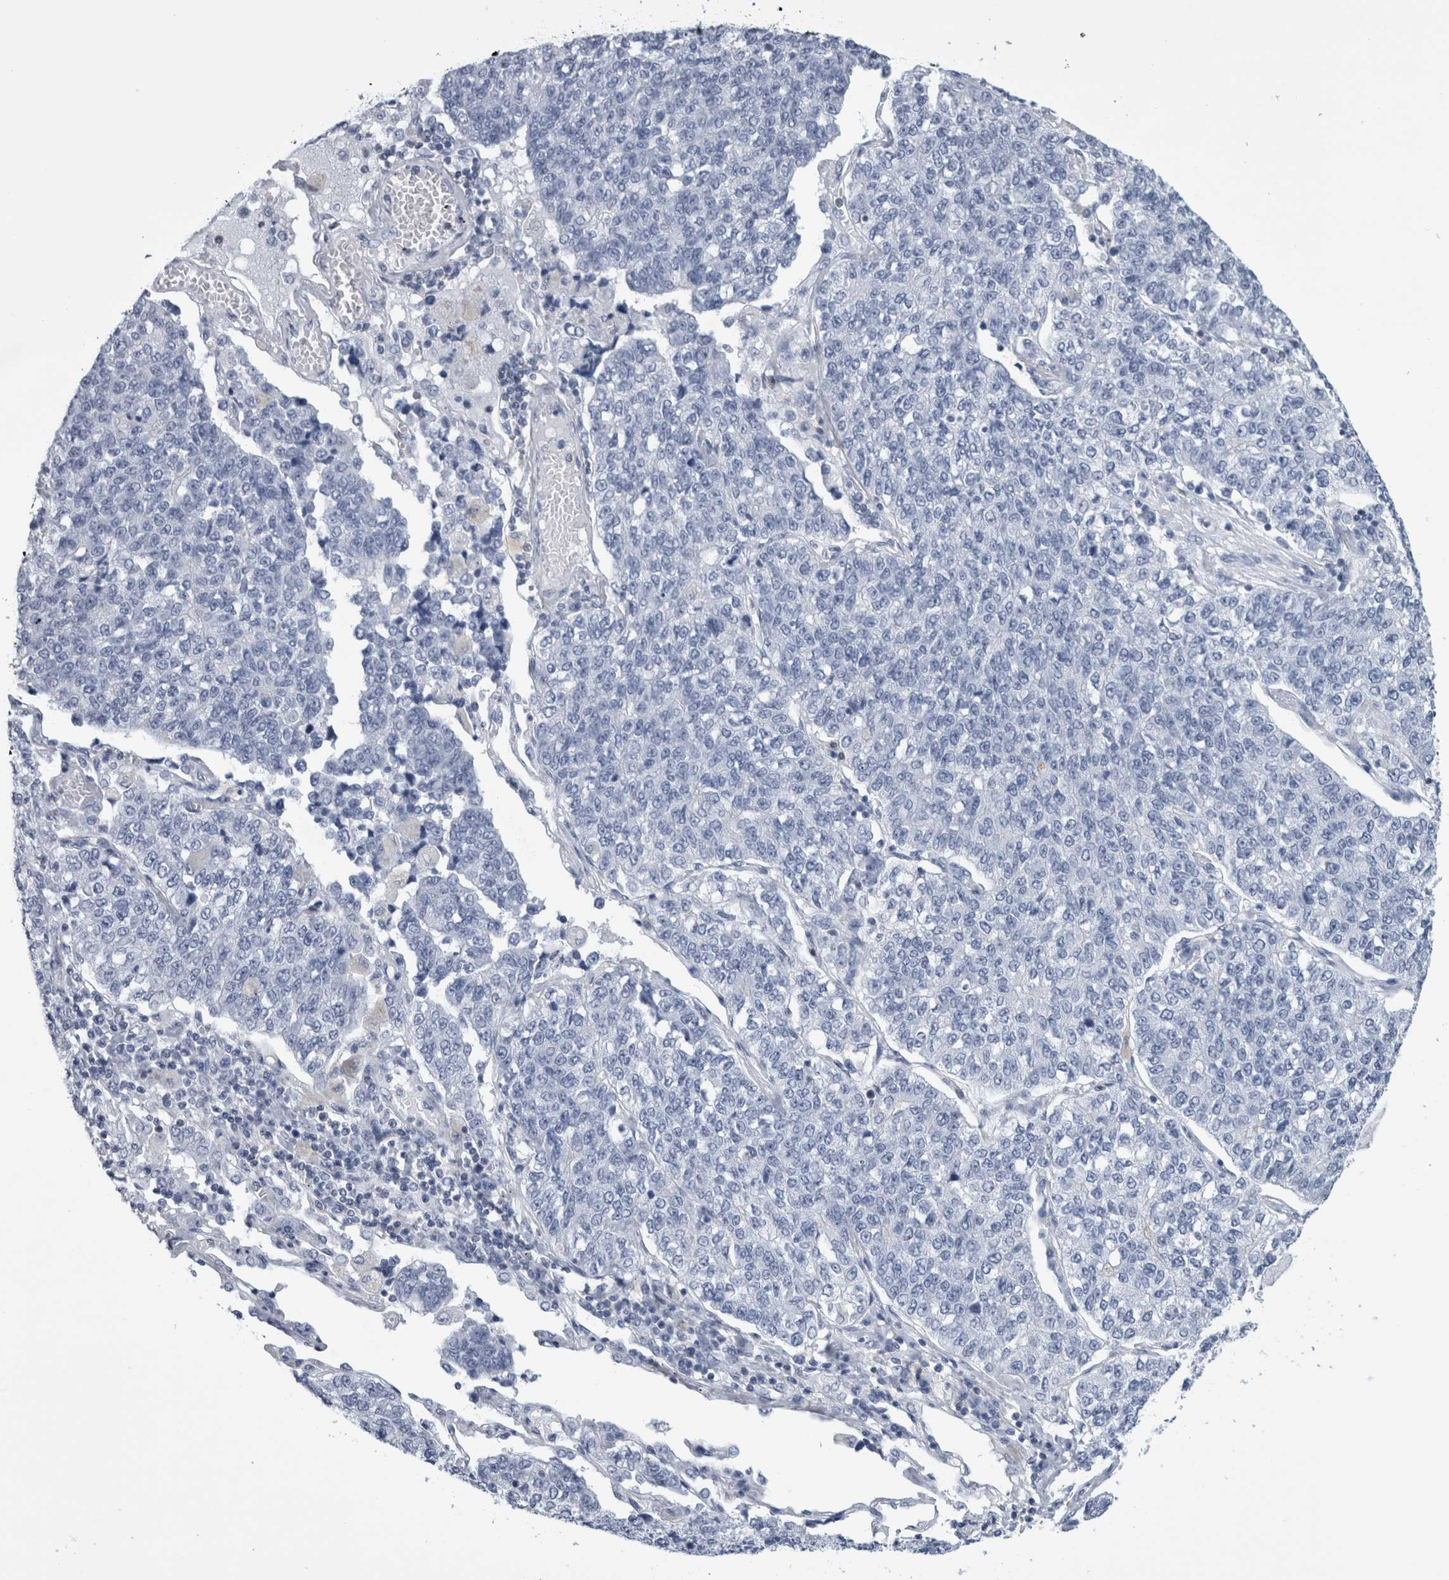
{"staining": {"intensity": "negative", "quantity": "none", "location": "none"}, "tissue": "lung cancer", "cell_type": "Tumor cells", "image_type": "cancer", "snomed": [{"axis": "morphology", "description": "Adenocarcinoma, NOS"}, {"axis": "topography", "description": "Lung"}], "caption": "Immunohistochemical staining of lung cancer (adenocarcinoma) displays no significant expression in tumor cells.", "gene": "ANKFY1", "patient": {"sex": "male", "age": 49}}